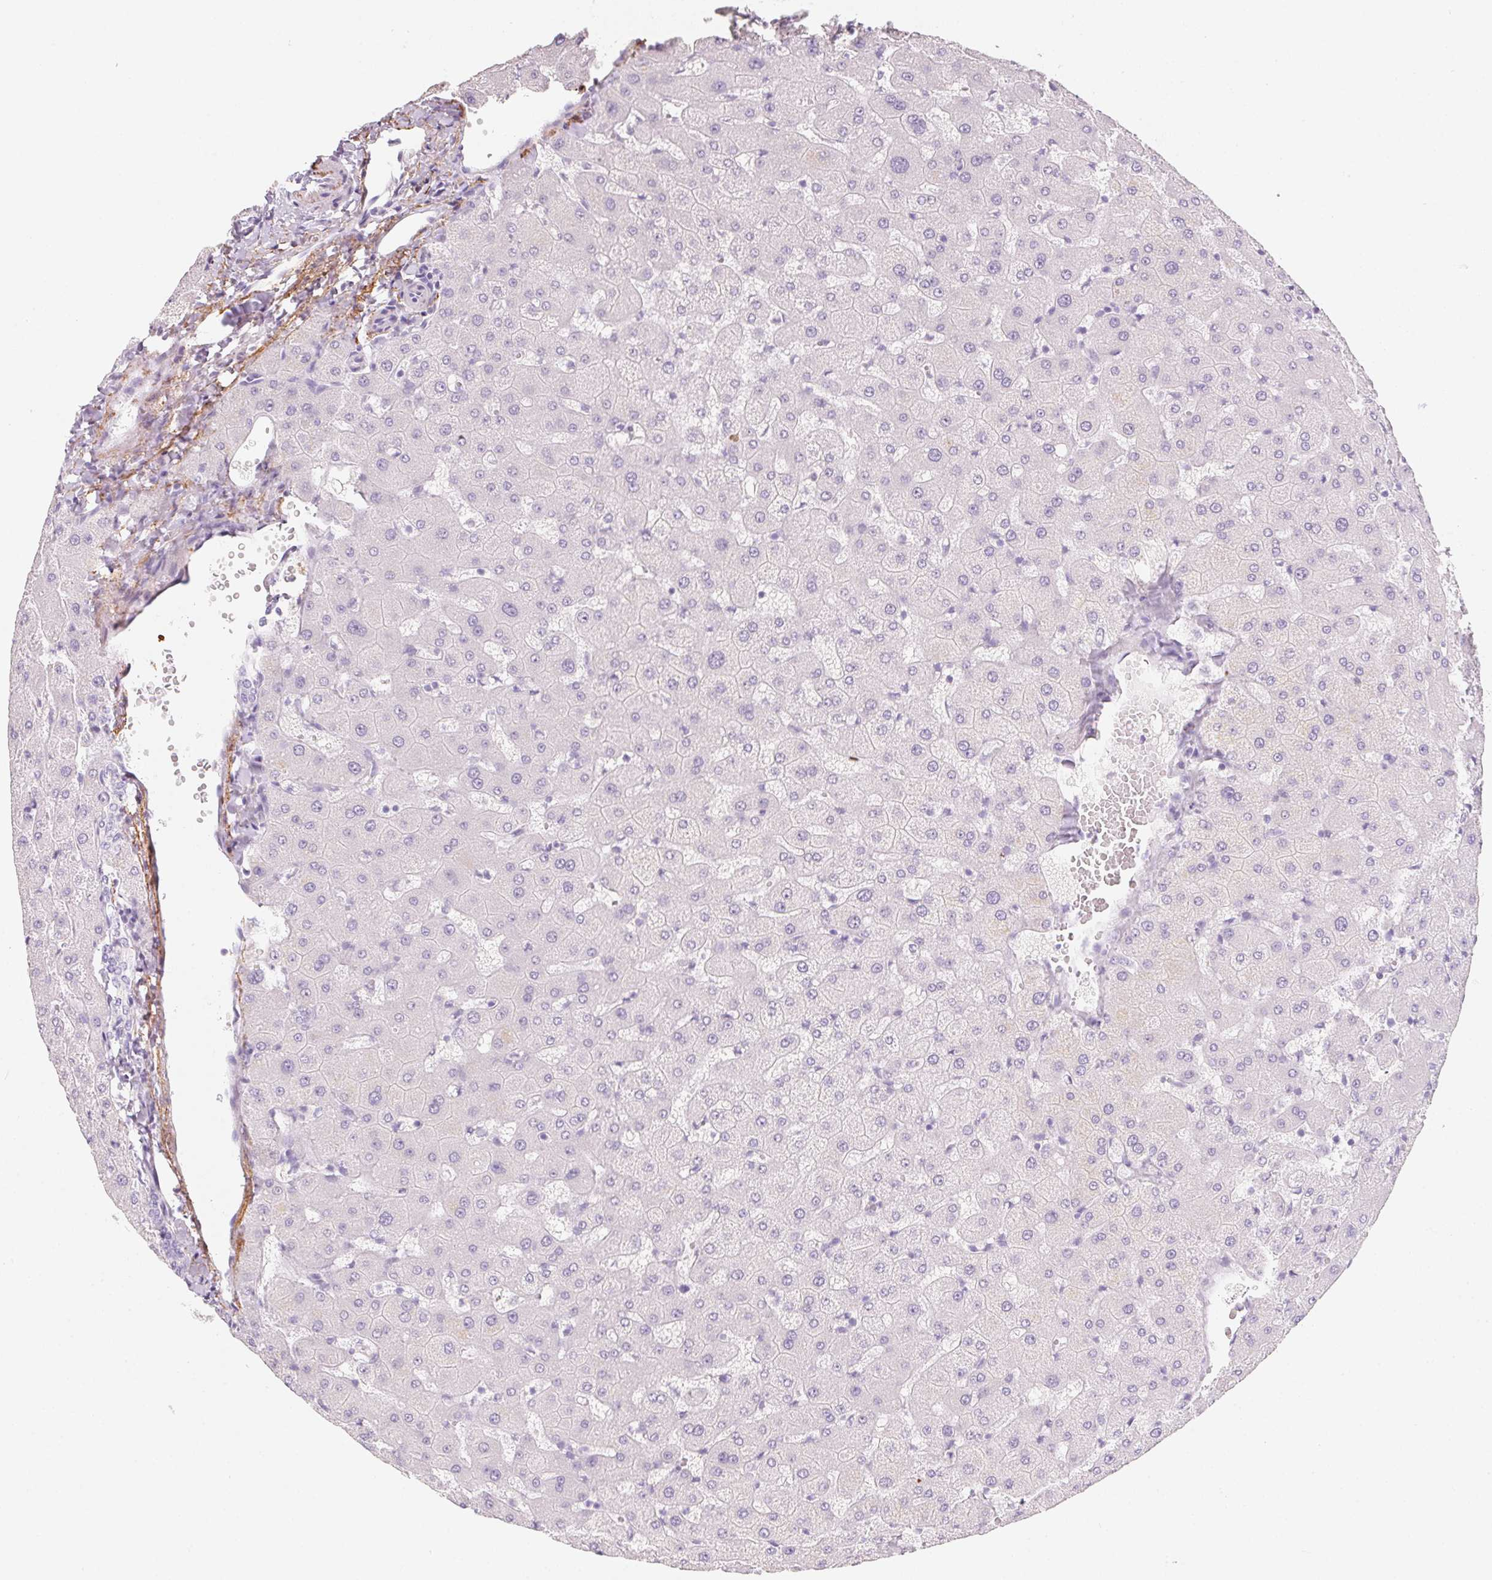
{"staining": {"intensity": "negative", "quantity": "none", "location": "none"}, "tissue": "liver", "cell_type": "Cholangiocytes", "image_type": "normal", "snomed": [{"axis": "morphology", "description": "Normal tissue, NOS"}, {"axis": "topography", "description": "Liver"}], "caption": "High power microscopy photomicrograph of an immunohistochemistry (IHC) image of normal liver, revealing no significant staining in cholangiocytes.", "gene": "MYL4", "patient": {"sex": "female", "age": 63}}